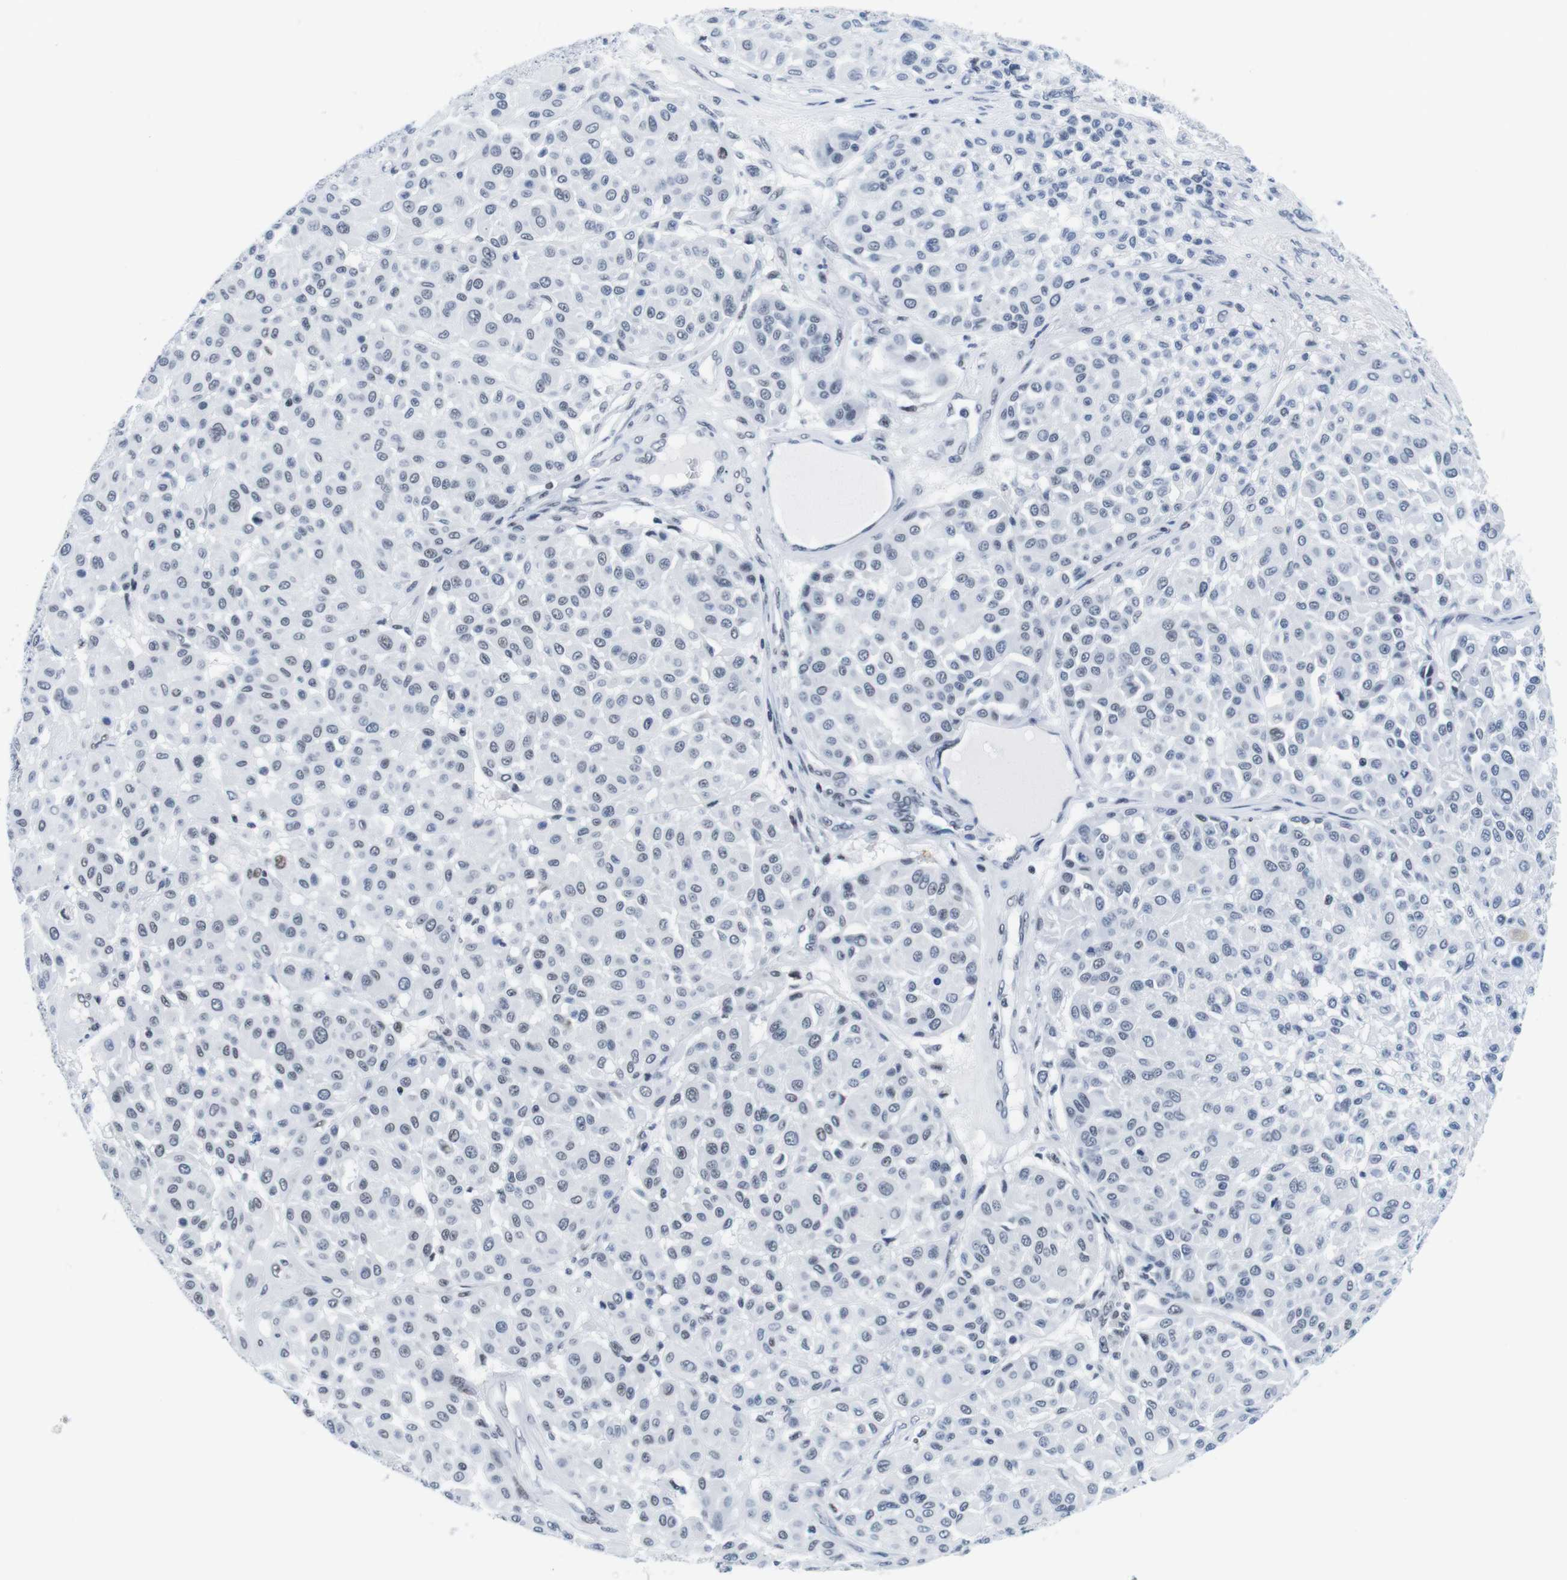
{"staining": {"intensity": "weak", "quantity": "<25%", "location": "nuclear"}, "tissue": "melanoma", "cell_type": "Tumor cells", "image_type": "cancer", "snomed": [{"axis": "morphology", "description": "Malignant melanoma, Metastatic site"}, {"axis": "topography", "description": "Soft tissue"}], "caption": "Immunohistochemistry (IHC) of malignant melanoma (metastatic site) reveals no positivity in tumor cells.", "gene": "IFI16", "patient": {"sex": "male", "age": 41}}